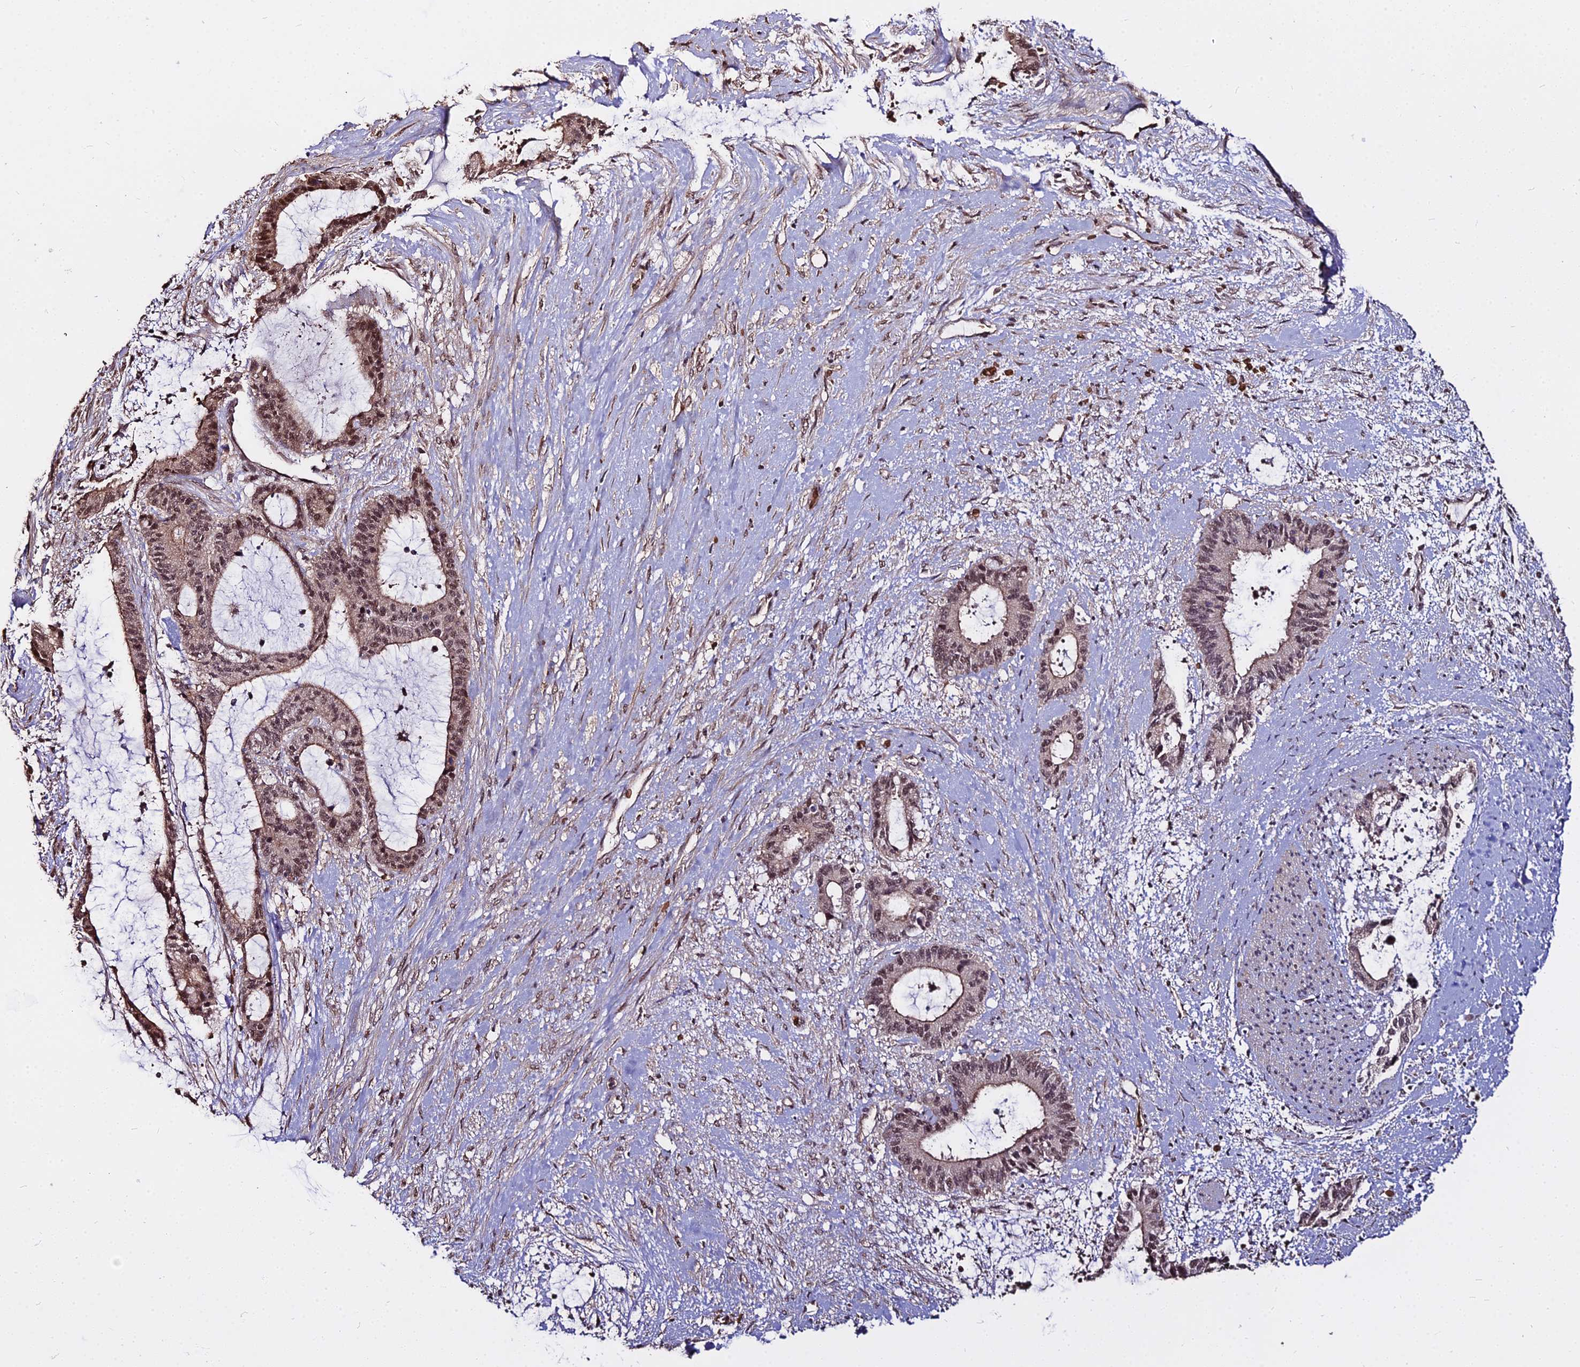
{"staining": {"intensity": "moderate", "quantity": ">75%", "location": "cytoplasmic/membranous,nuclear"}, "tissue": "liver cancer", "cell_type": "Tumor cells", "image_type": "cancer", "snomed": [{"axis": "morphology", "description": "Normal tissue, NOS"}, {"axis": "morphology", "description": "Cholangiocarcinoma"}, {"axis": "topography", "description": "Liver"}, {"axis": "topography", "description": "Peripheral nerve tissue"}], "caption": "A photomicrograph of liver cancer (cholangiocarcinoma) stained for a protein reveals moderate cytoplasmic/membranous and nuclear brown staining in tumor cells.", "gene": "ZDBF2", "patient": {"sex": "female", "age": 73}}